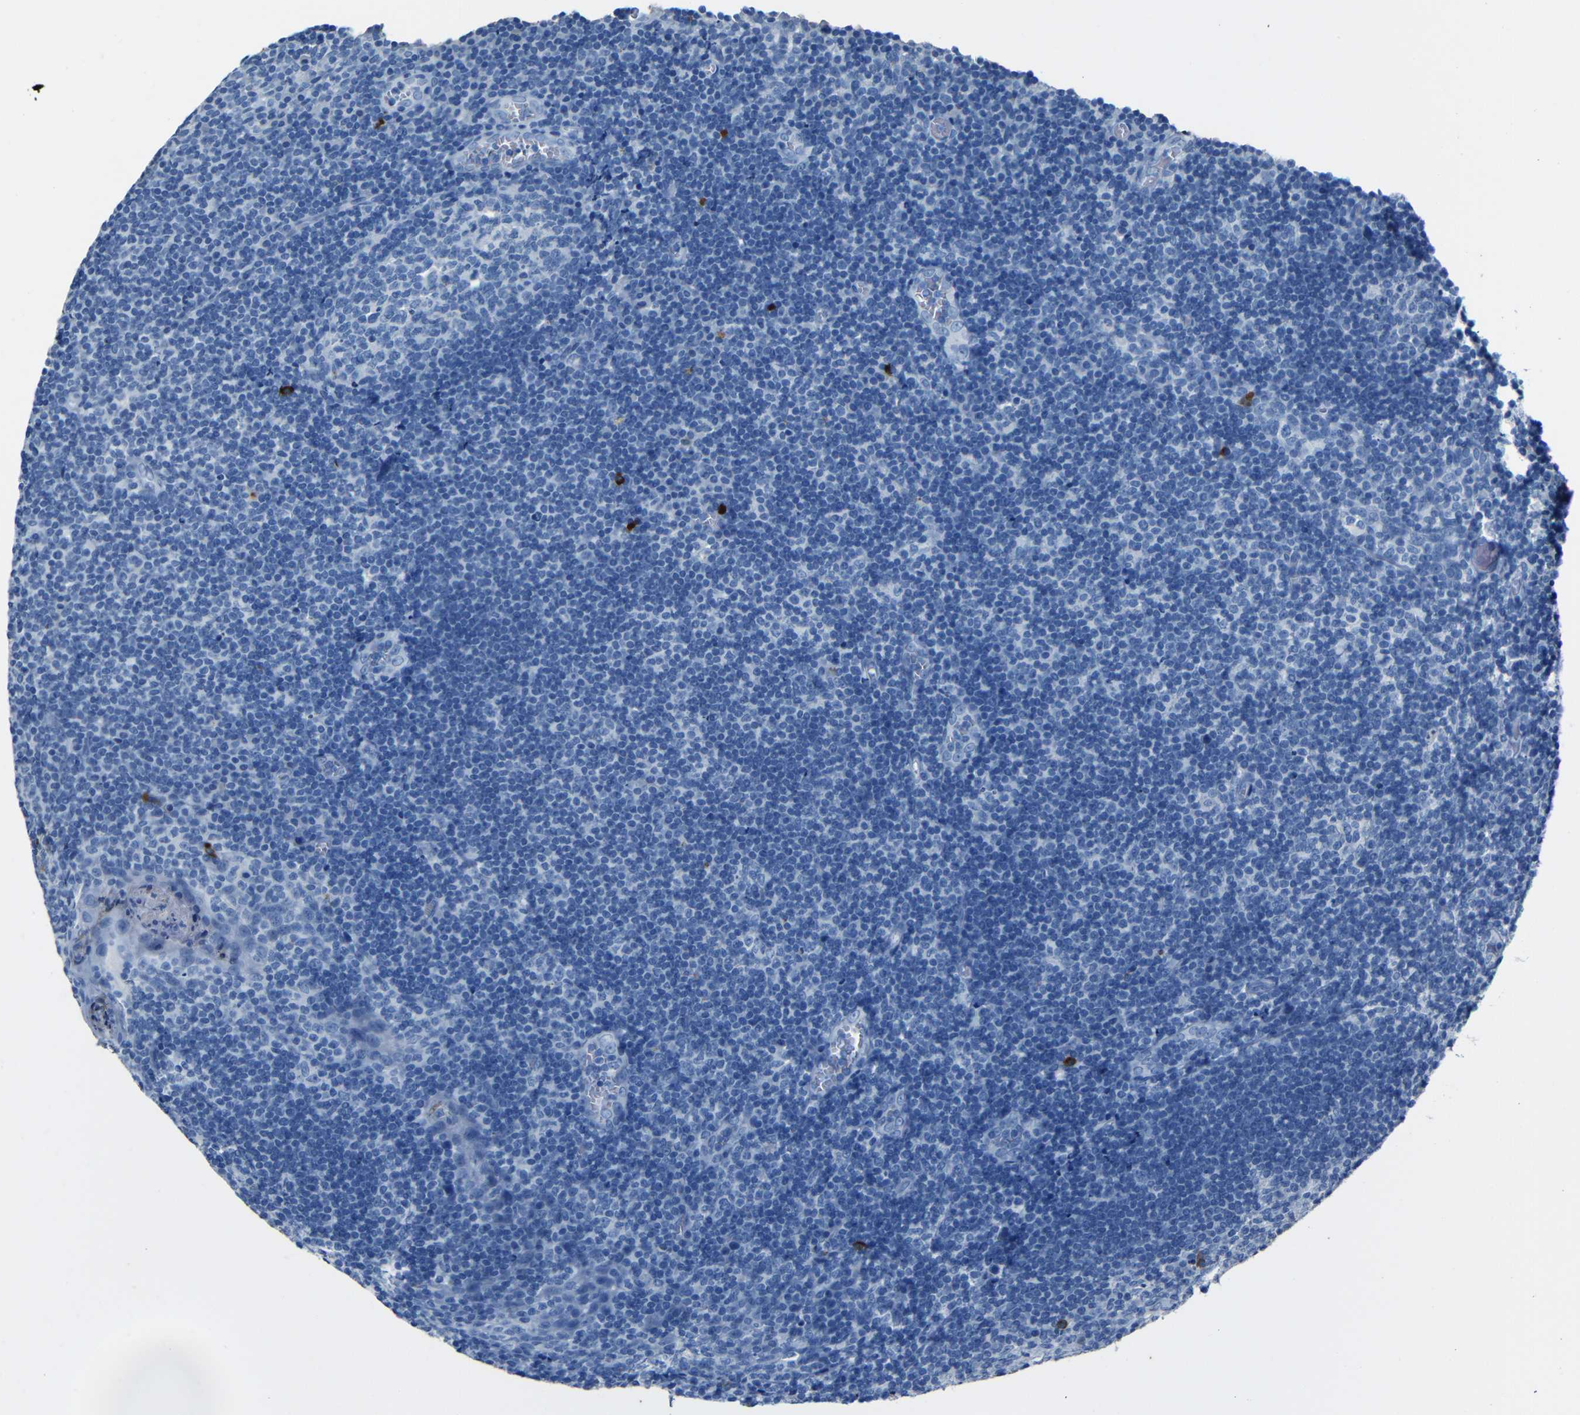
{"staining": {"intensity": "negative", "quantity": "none", "location": "none"}, "tissue": "tonsil", "cell_type": "Germinal center cells", "image_type": "normal", "snomed": [{"axis": "morphology", "description": "Normal tissue, NOS"}, {"axis": "topography", "description": "Tonsil"}], "caption": "A micrograph of tonsil stained for a protein shows no brown staining in germinal center cells.", "gene": "CLDN11", "patient": {"sex": "male", "age": 37}}